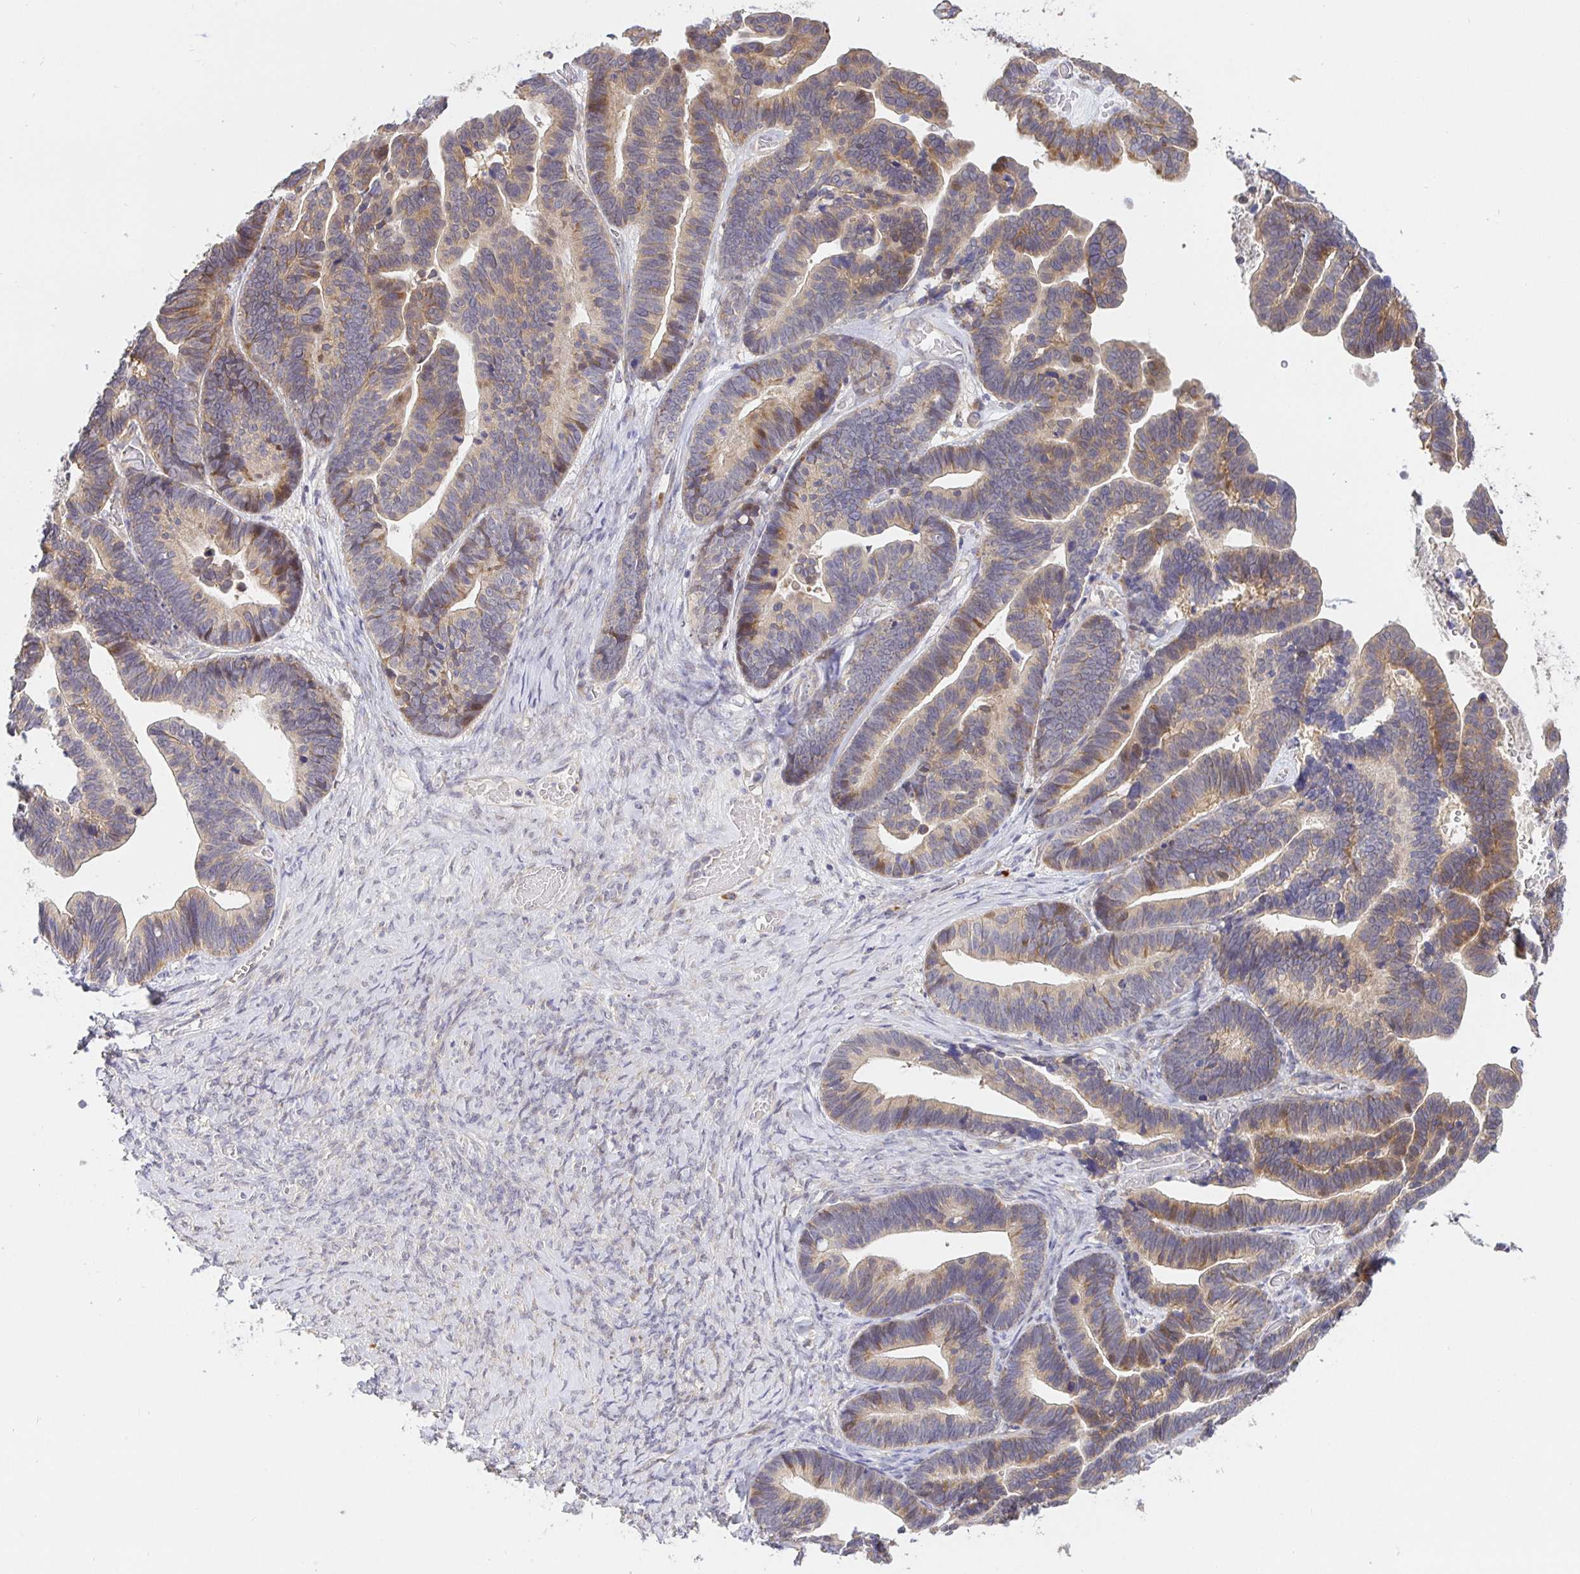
{"staining": {"intensity": "moderate", "quantity": "25%-75%", "location": "cytoplasmic/membranous"}, "tissue": "ovarian cancer", "cell_type": "Tumor cells", "image_type": "cancer", "snomed": [{"axis": "morphology", "description": "Cystadenocarcinoma, serous, NOS"}, {"axis": "topography", "description": "Ovary"}], "caption": "Ovarian cancer stained with immunohistochemistry demonstrates moderate cytoplasmic/membranous positivity in about 25%-75% of tumor cells.", "gene": "ZDHHC11", "patient": {"sex": "female", "age": 56}}